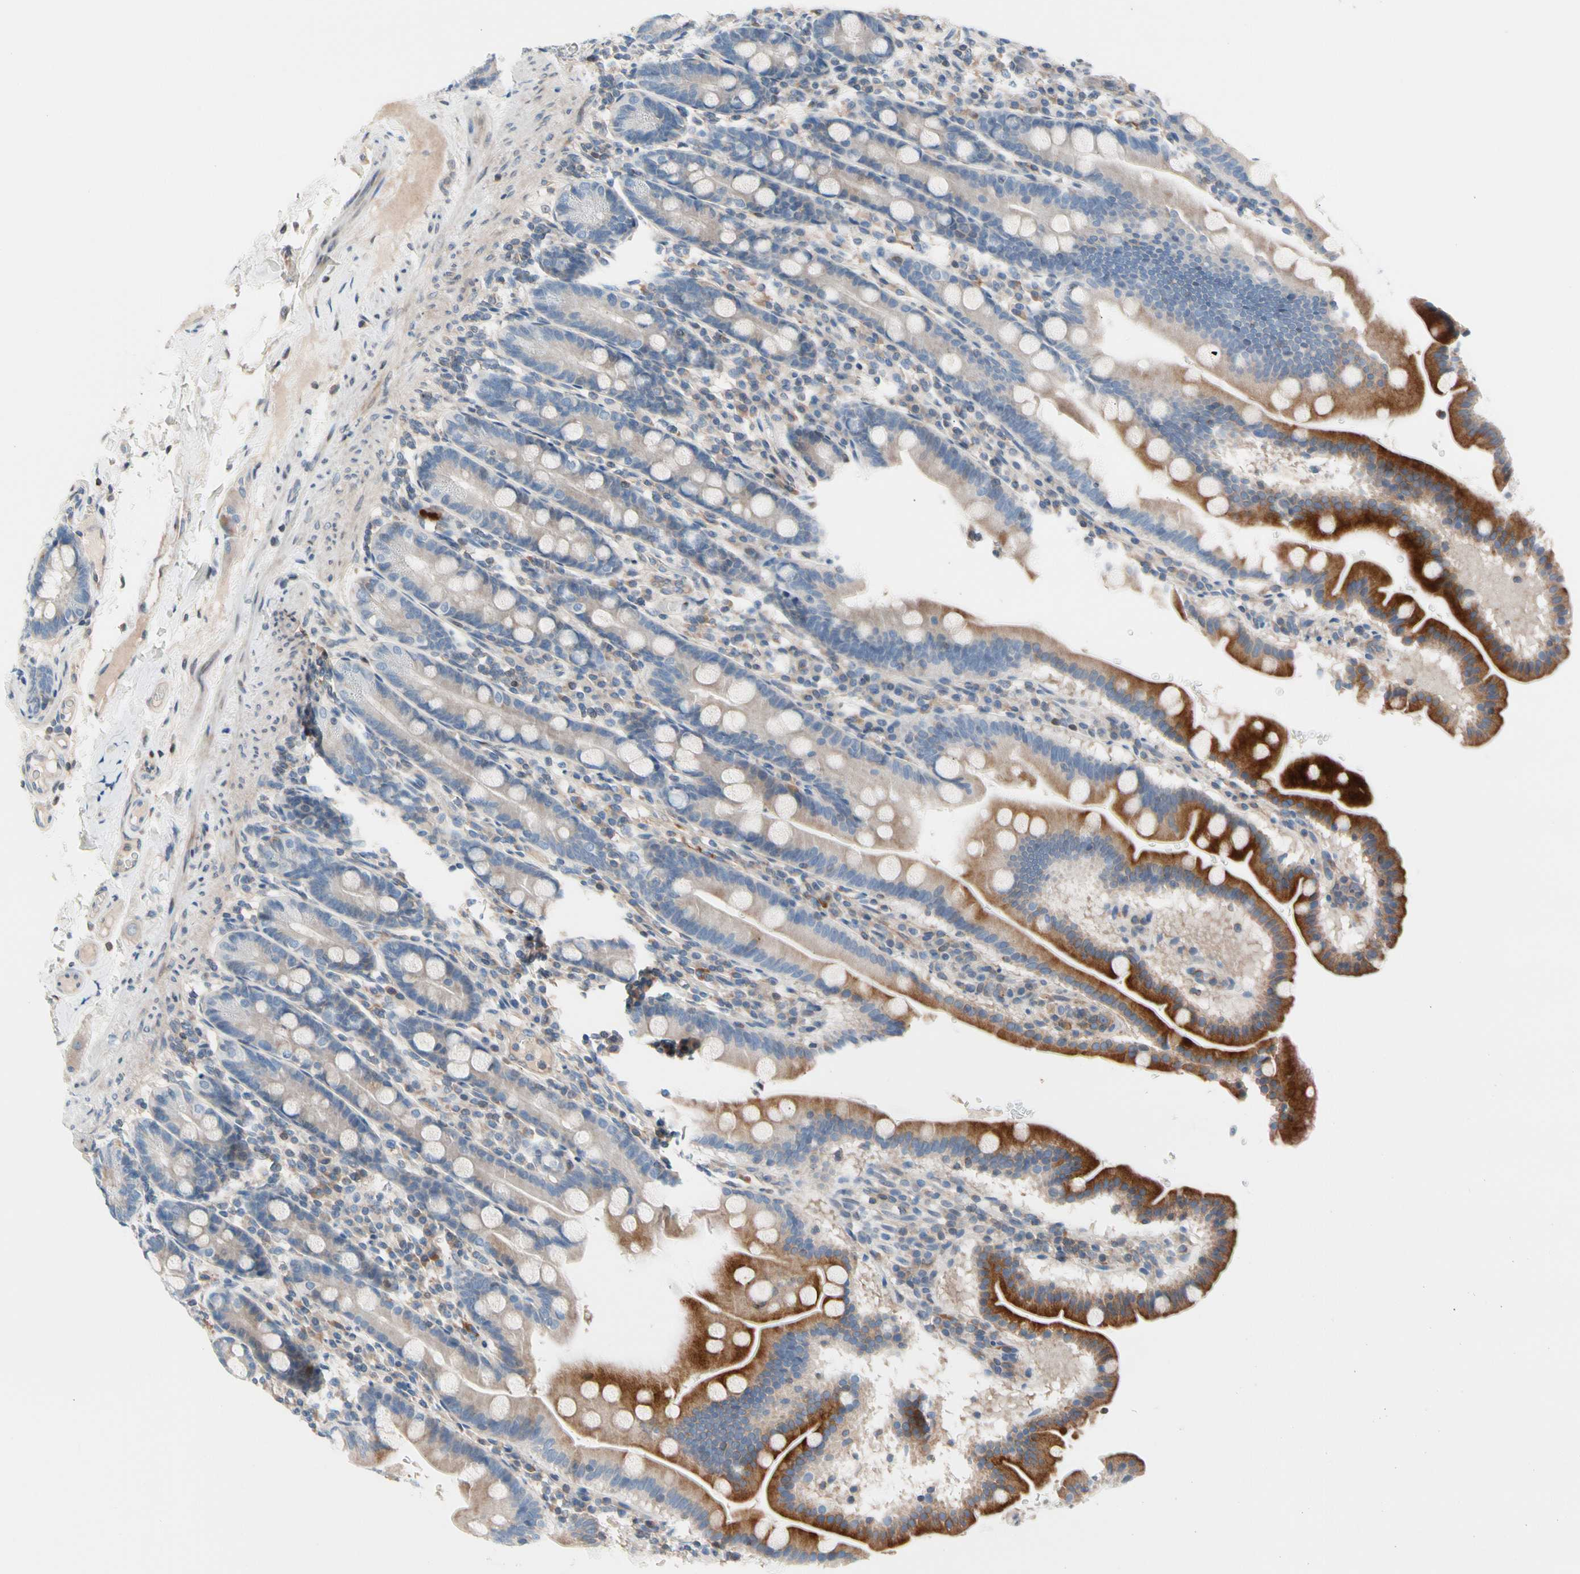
{"staining": {"intensity": "moderate", "quantity": "25%-75%", "location": "cytoplasmic/membranous"}, "tissue": "duodenum", "cell_type": "Glandular cells", "image_type": "normal", "snomed": [{"axis": "morphology", "description": "Normal tissue, NOS"}, {"axis": "topography", "description": "Duodenum"}], "caption": "Glandular cells reveal moderate cytoplasmic/membranous positivity in approximately 25%-75% of cells in normal duodenum.", "gene": "MAP3K3", "patient": {"sex": "male", "age": 50}}